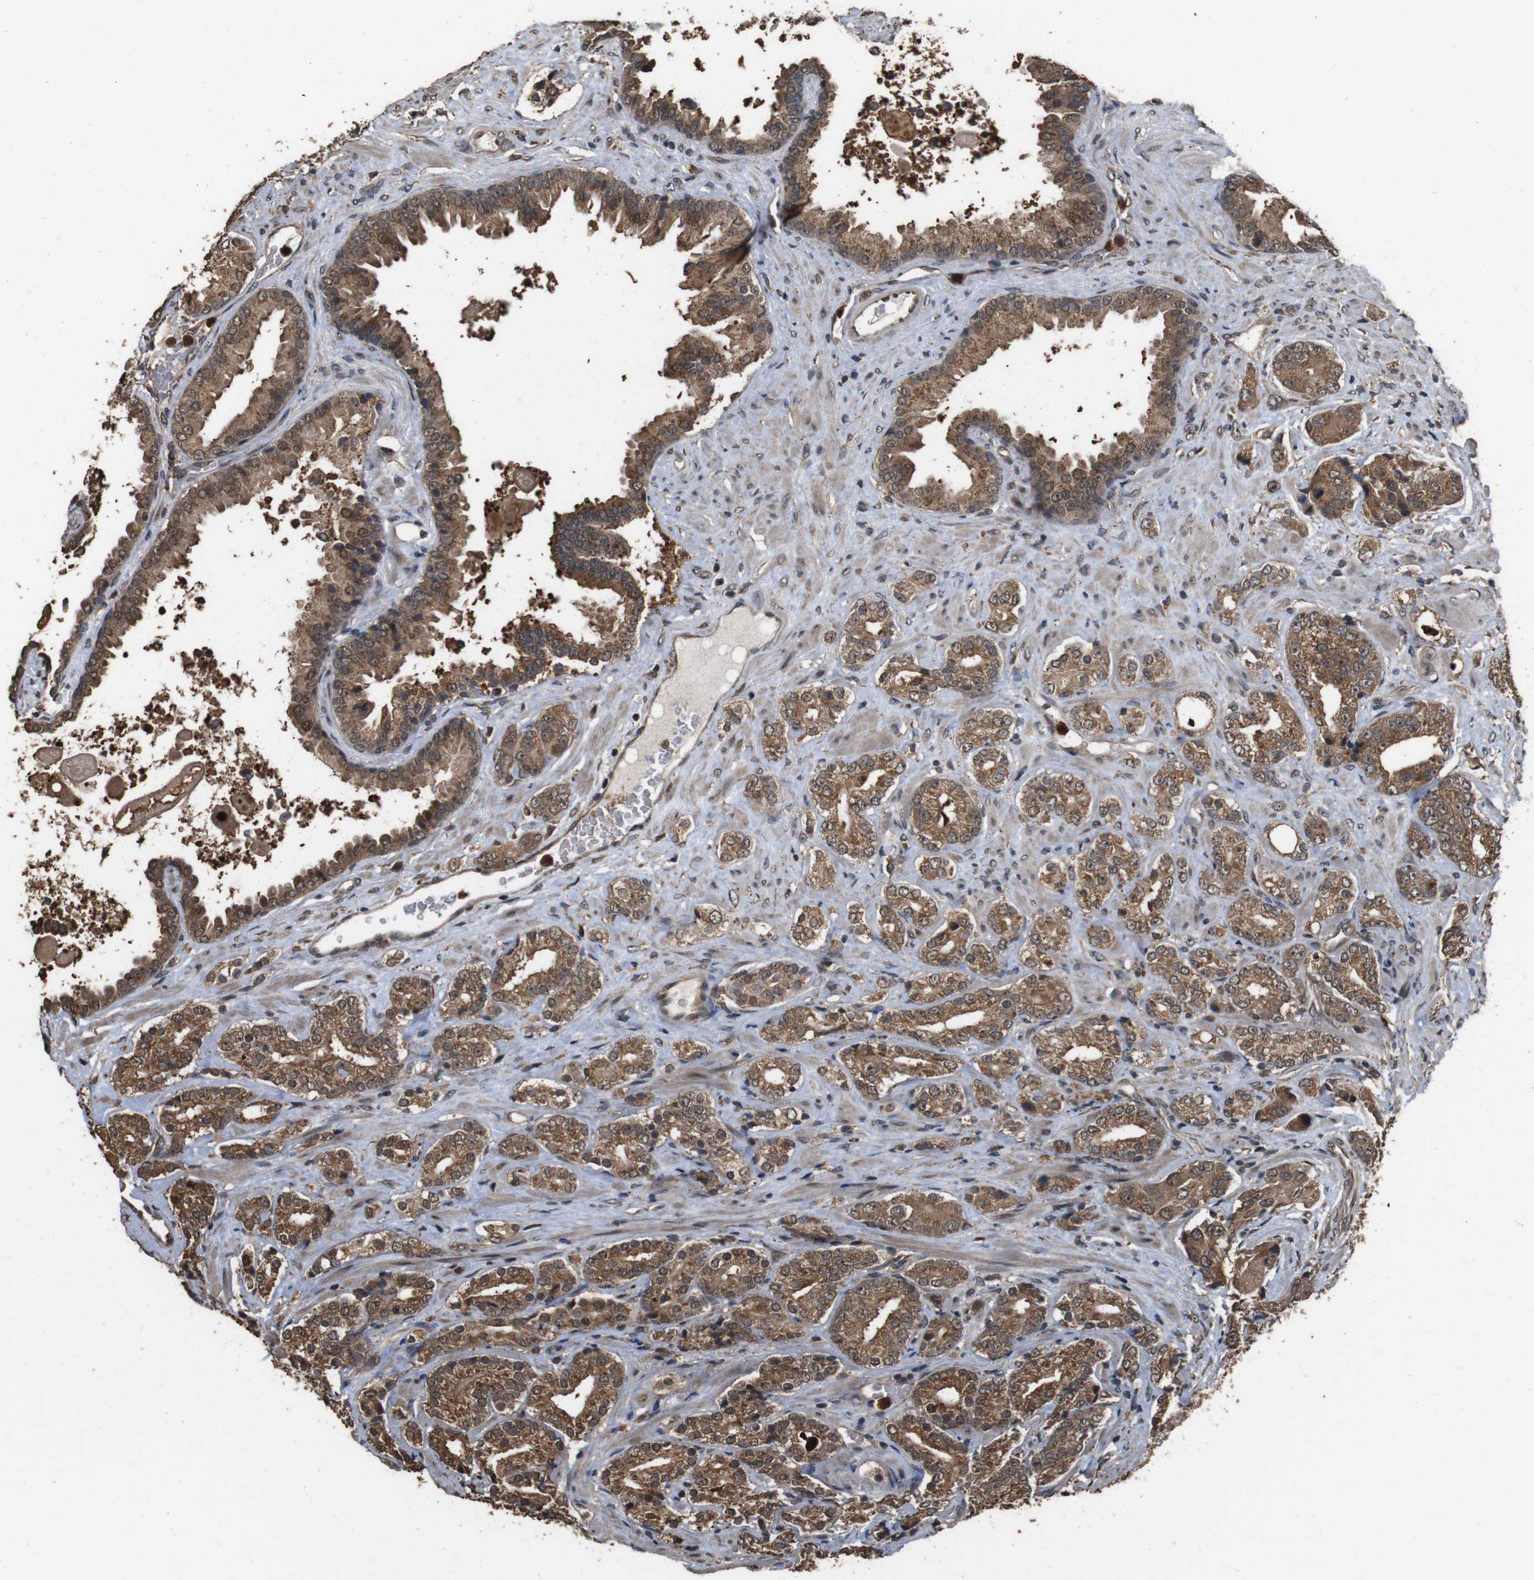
{"staining": {"intensity": "moderate", "quantity": ">75%", "location": "cytoplasmic/membranous"}, "tissue": "prostate cancer", "cell_type": "Tumor cells", "image_type": "cancer", "snomed": [{"axis": "morphology", "description": "Adenocarcinoma, High grade"}, {"axis": "topography", "description": "Prostate"}], "caption": "This photomicrograph shows immunohistochemistry (IHC) staining of human prostate cancer, with medium moderate cytoplasmic/membranous expression in about >75% of tumor cells.", "gene": "RRAS2", "patient": {"sex": "male", "age": 71}}